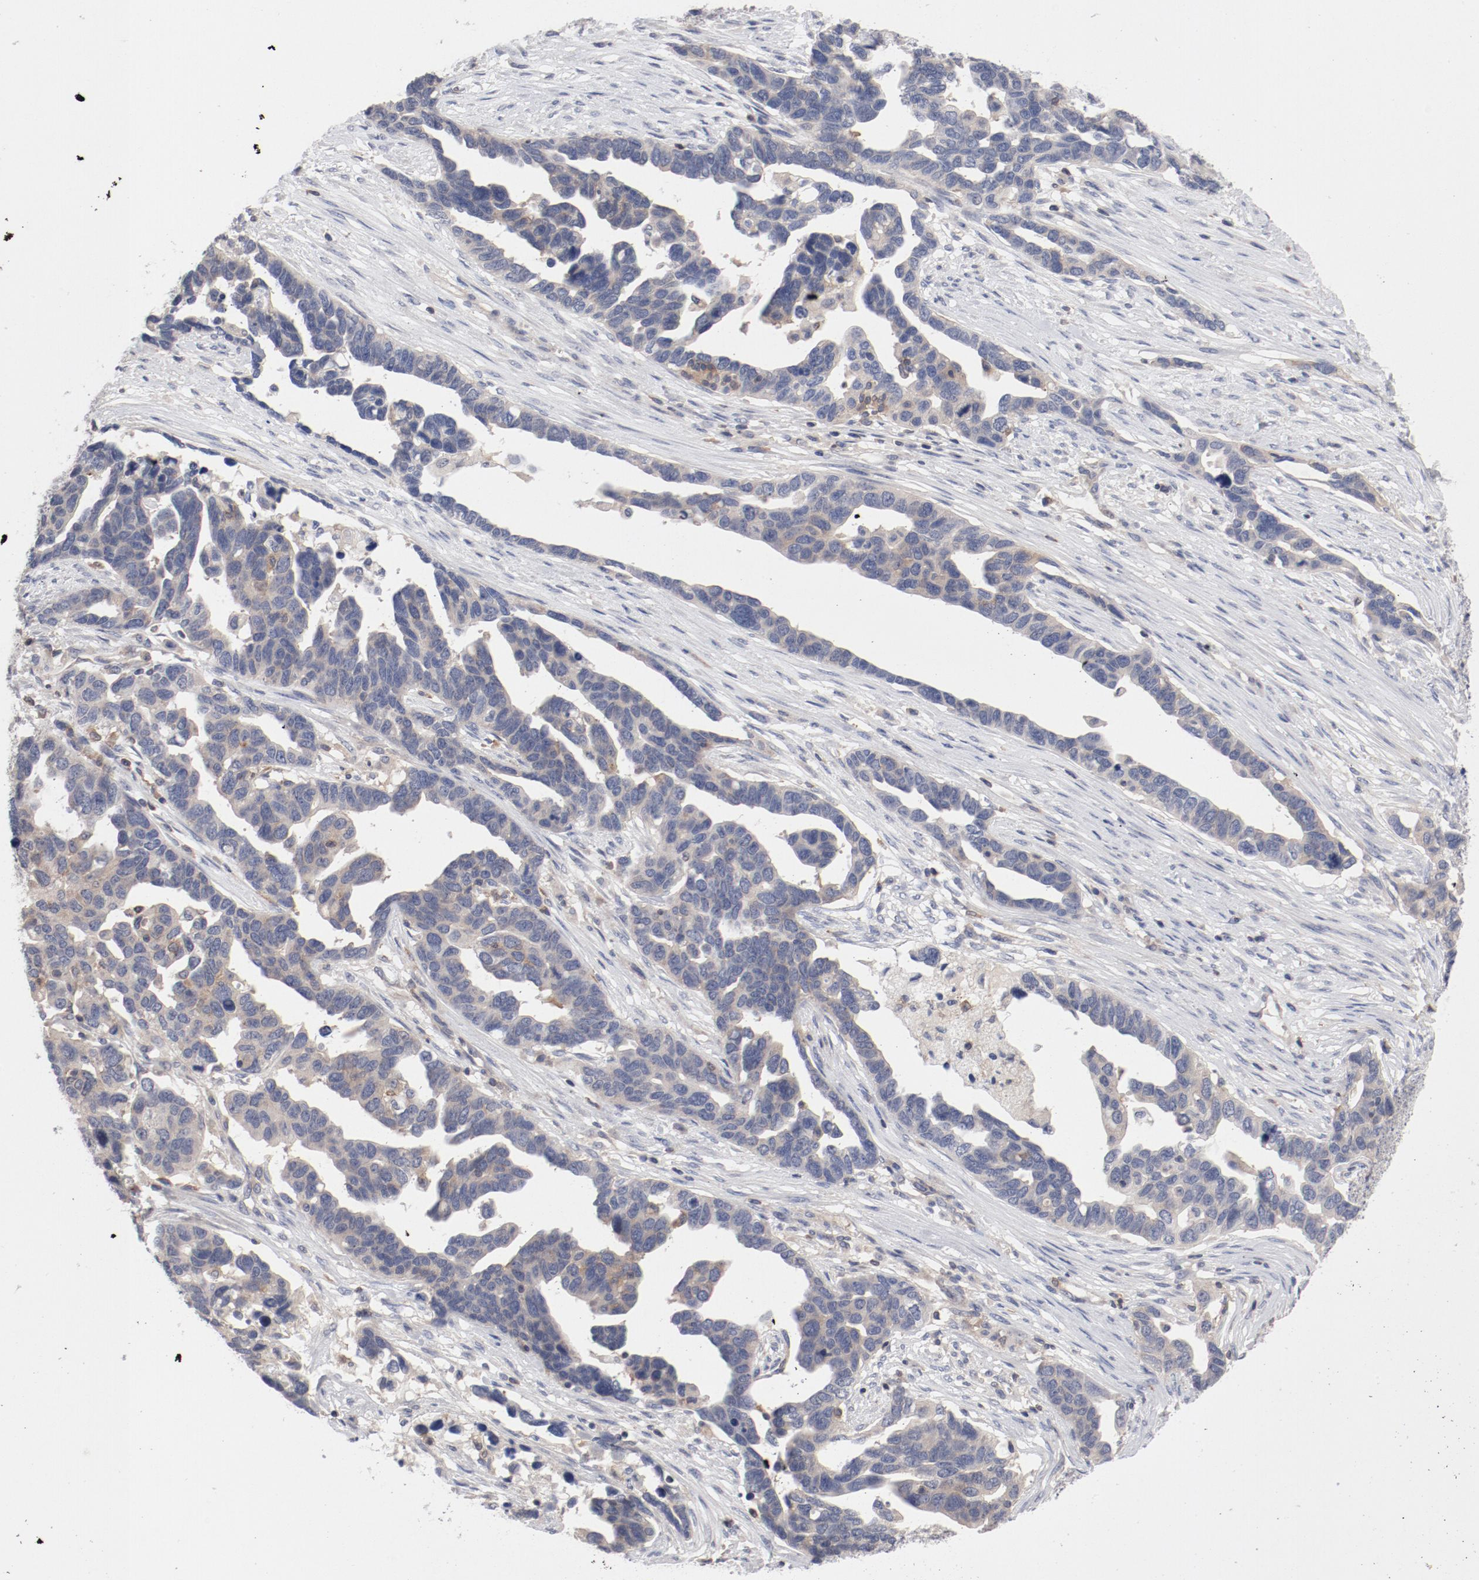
{"staining": {"intensity": "weak", "quantity": ">75%", "location": "cytoplasmic/membranous"}, "tissue": "ovarian cancer", "cell_type": "Tumor cells", "image_type": "cancer", "snomed": [{"axis": "morphology", "description": "Cystadenocarcinoma, serous, NOS"}, {"axis": "topography", "description": "Ovary"}], "caption": "Ovarian cancer stained for a protein exhibits weak cytoplasmic/membranous positivity in tumor cells.", "gene": "CBL", "patient": {"sex": "female", "age": 54}}